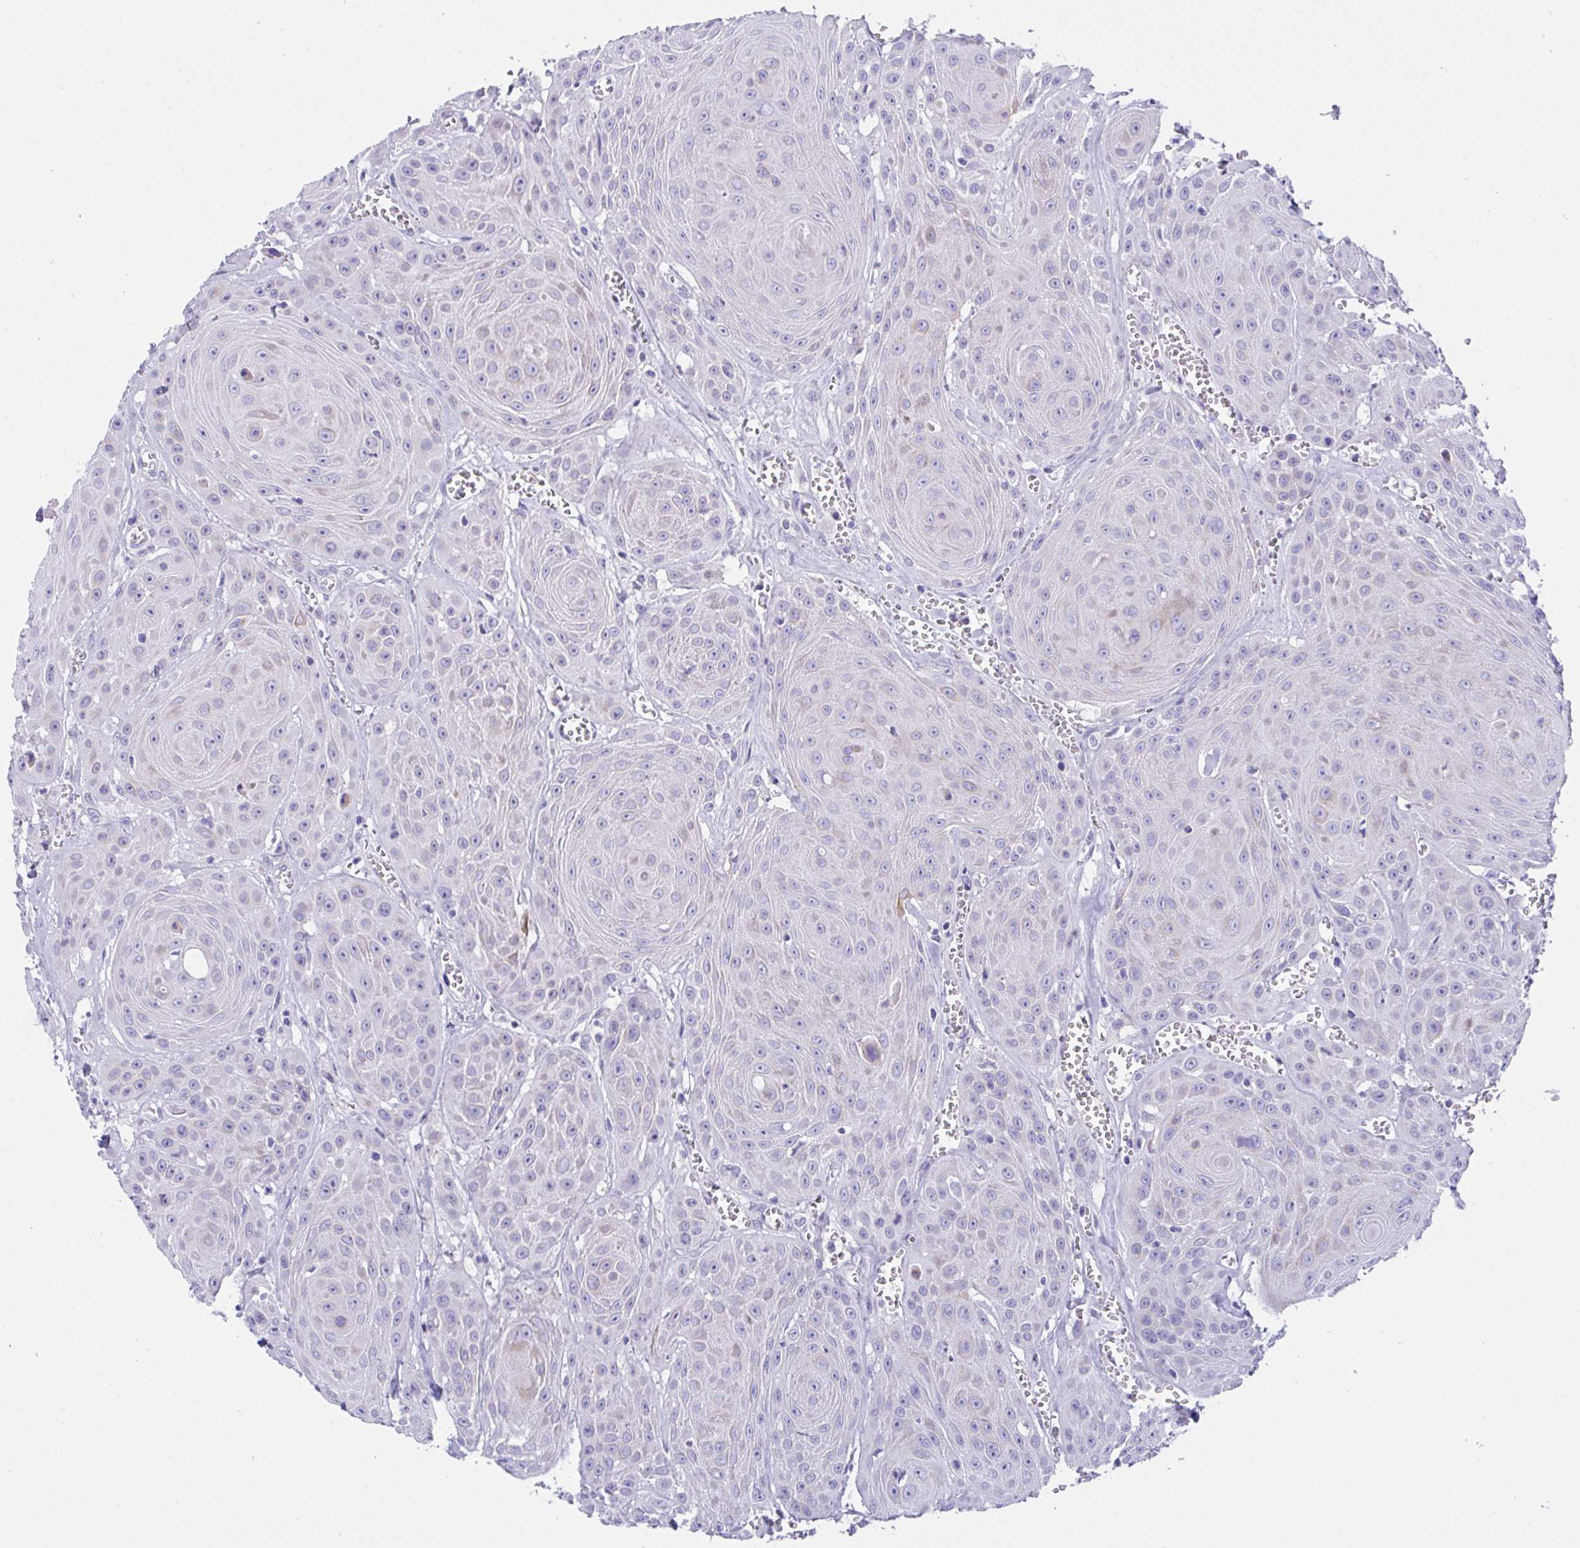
{"staining": {"intensity": "negative", "quantity": "none", "location": "none"}, "tissue": "head and neck cancer", "cell_type": "Tumor cells", "image_type": "cancer", "snomed": [{"axis": "morphology", "description": "Squamous cell carcinoma, NOS"}, {"axis": "topography", "description": "Oral tissue"}, {"axis": "topography", "description": "Head-Neck"}], "caption": "There is no significant expression in tumor cells of head and neck cancer (squamous cell carcinoma).", "gene": "TMEM106B", "patient": {"sex": "male", "age": 81}}